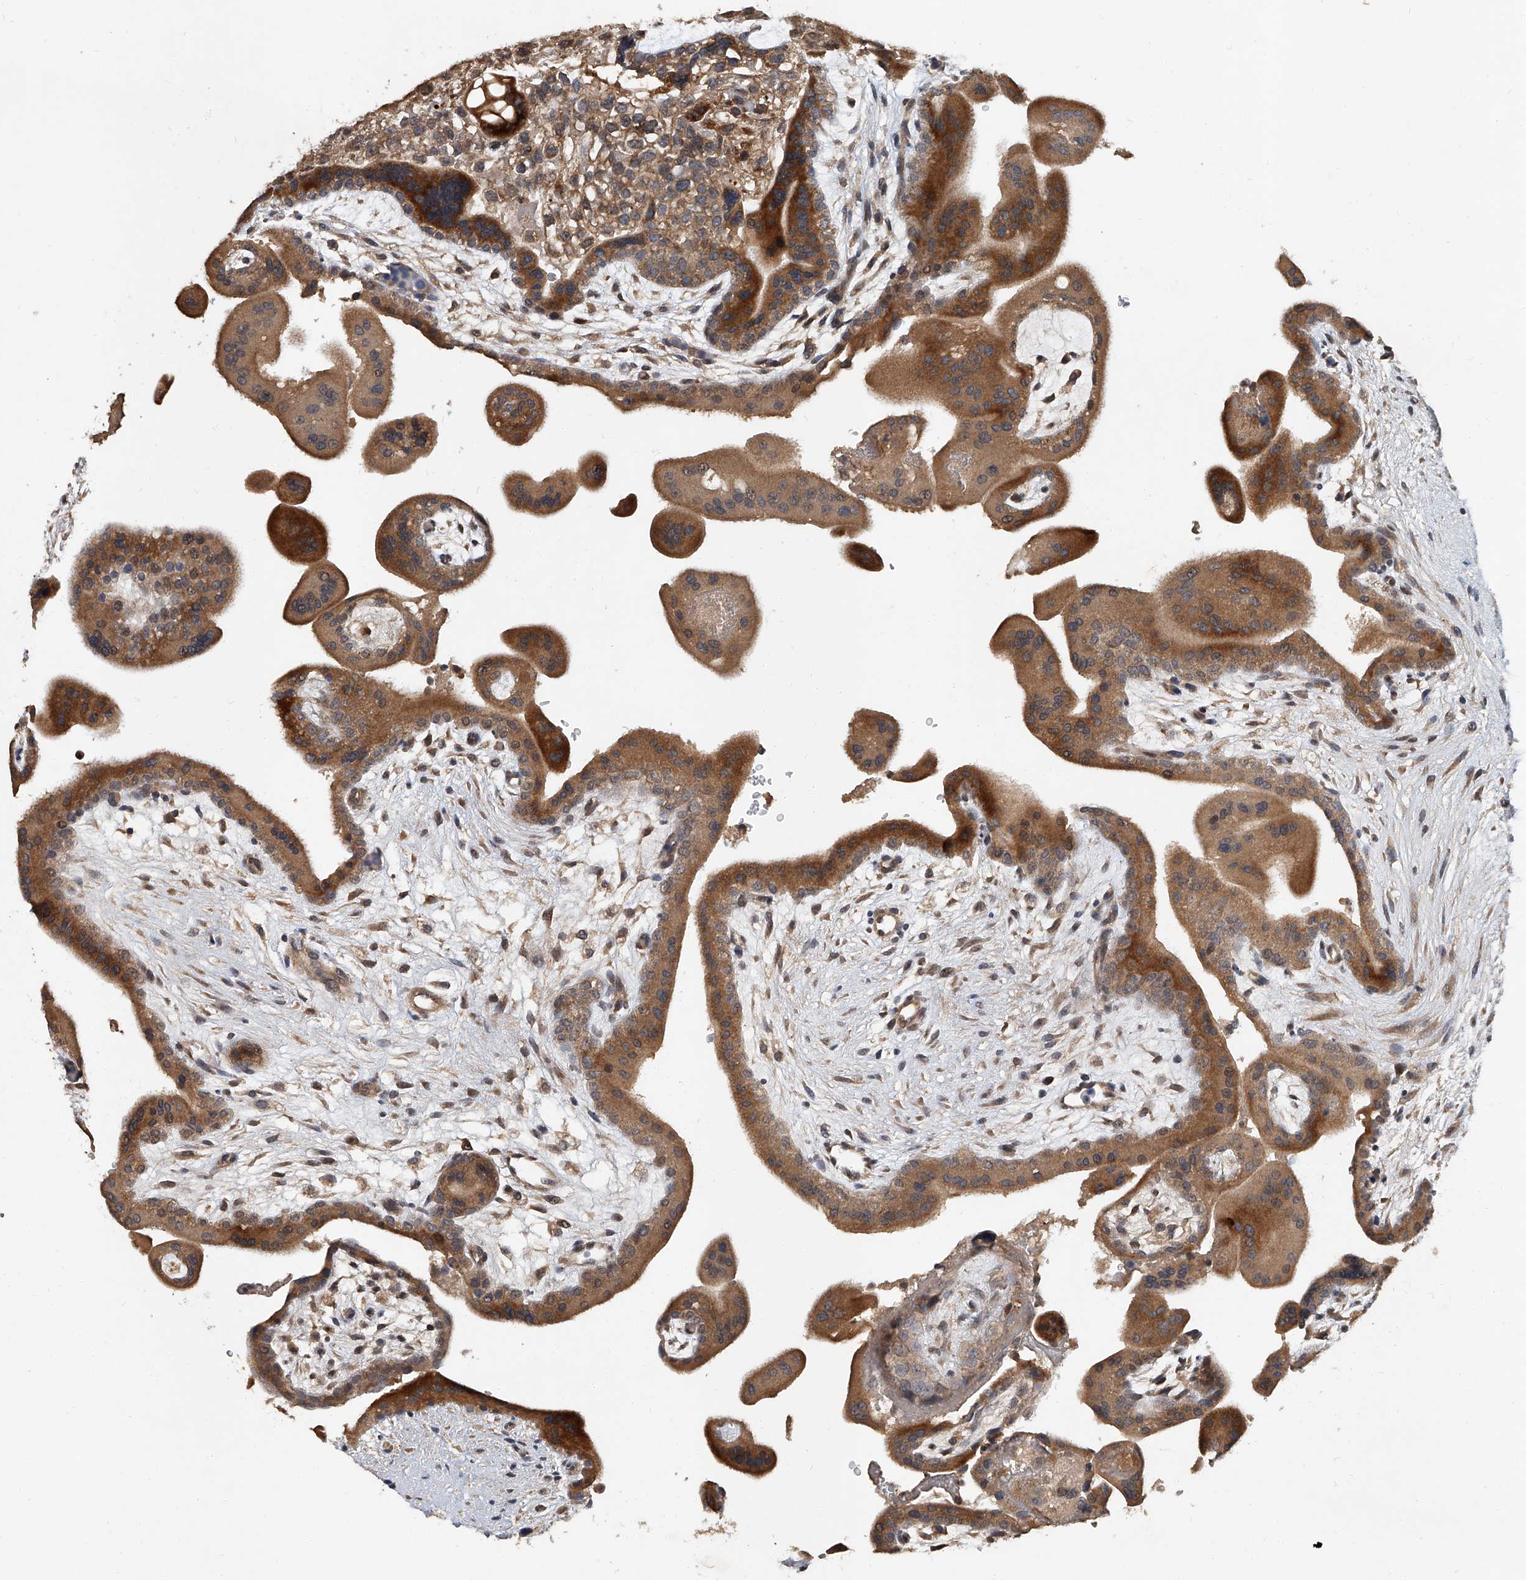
{"staining": {"intensity": "strong", "quantity": ">75%", "location": "cytoplasmic/membranous"}, "tissue": "placenta", "cell_type": "Decidual cells", "image_type": "normal", "snomed": [{"axis": "morphology", "description": "Normal tissue, NOS"}, {"axis": "topography", "description": "Placenta"}], "caption": "The histopathology image shows immunohistochemical staining of unremarkable placenta. There is strong cytoplasmic/membranous staining is appreciated in approximately >75% of decidual cells.", "gene": "JAG2", "patient": {"sex": "female", "age": 35}}